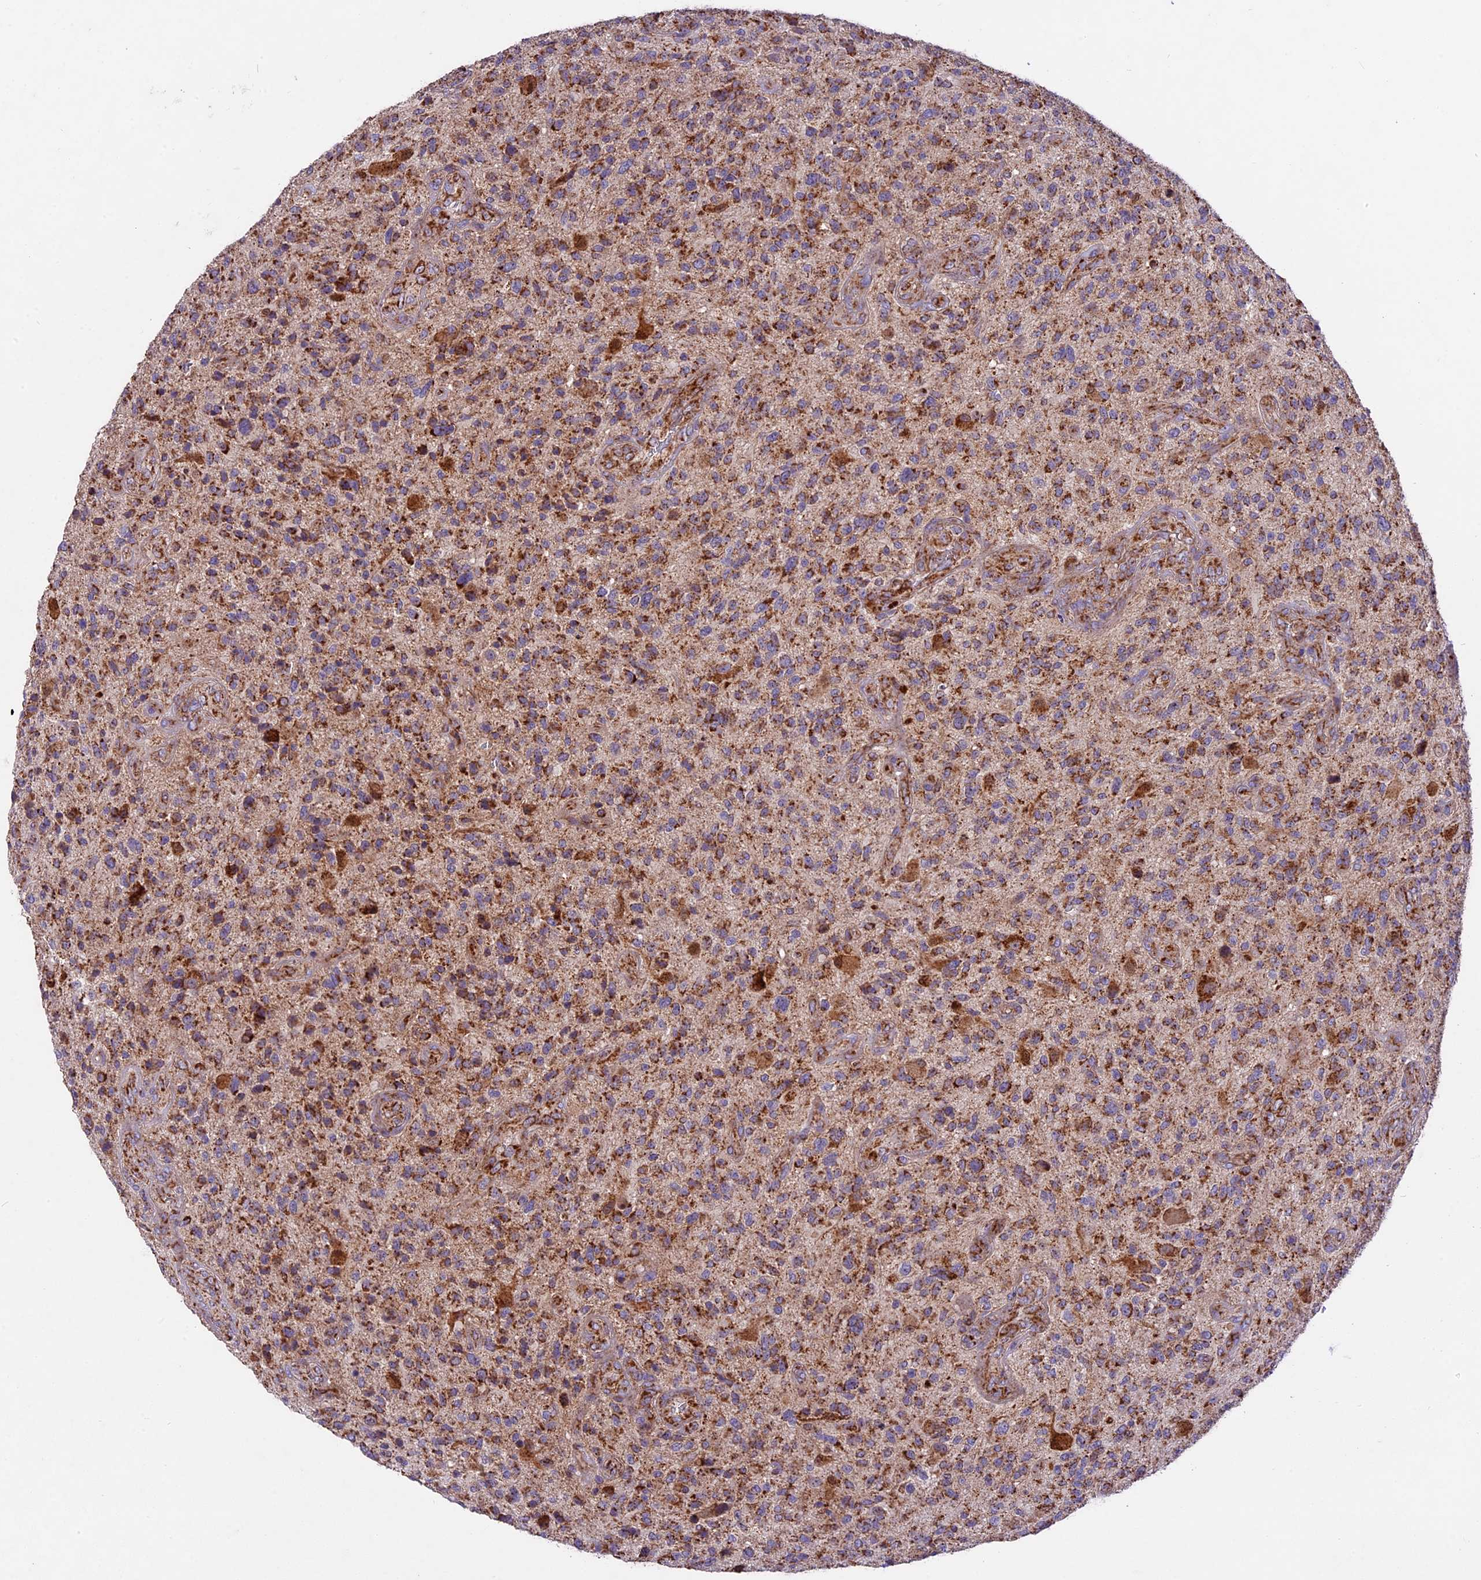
{"staining": {"intensity": "moderate", "quantity": ">75%", "location": "cytoplasmic/membranous"}, "tissue": "glioma", "cell_type": "Tumor cells", "image_type": "cancer", "snomed": [{"axis": "morphology", "description": "Glioma, malignant, High grade"}, {"axis": "topography", "description": "Brain"}], "caption": "This is an image of immunohistochemistry (IHC) staining of malignant glioma (high-grade), which shows moderate expression in the cytoplasmic/membranous of tumor cells.", "gene": "NDUFA8", "patient": {"sex": "male", "age": 47}}